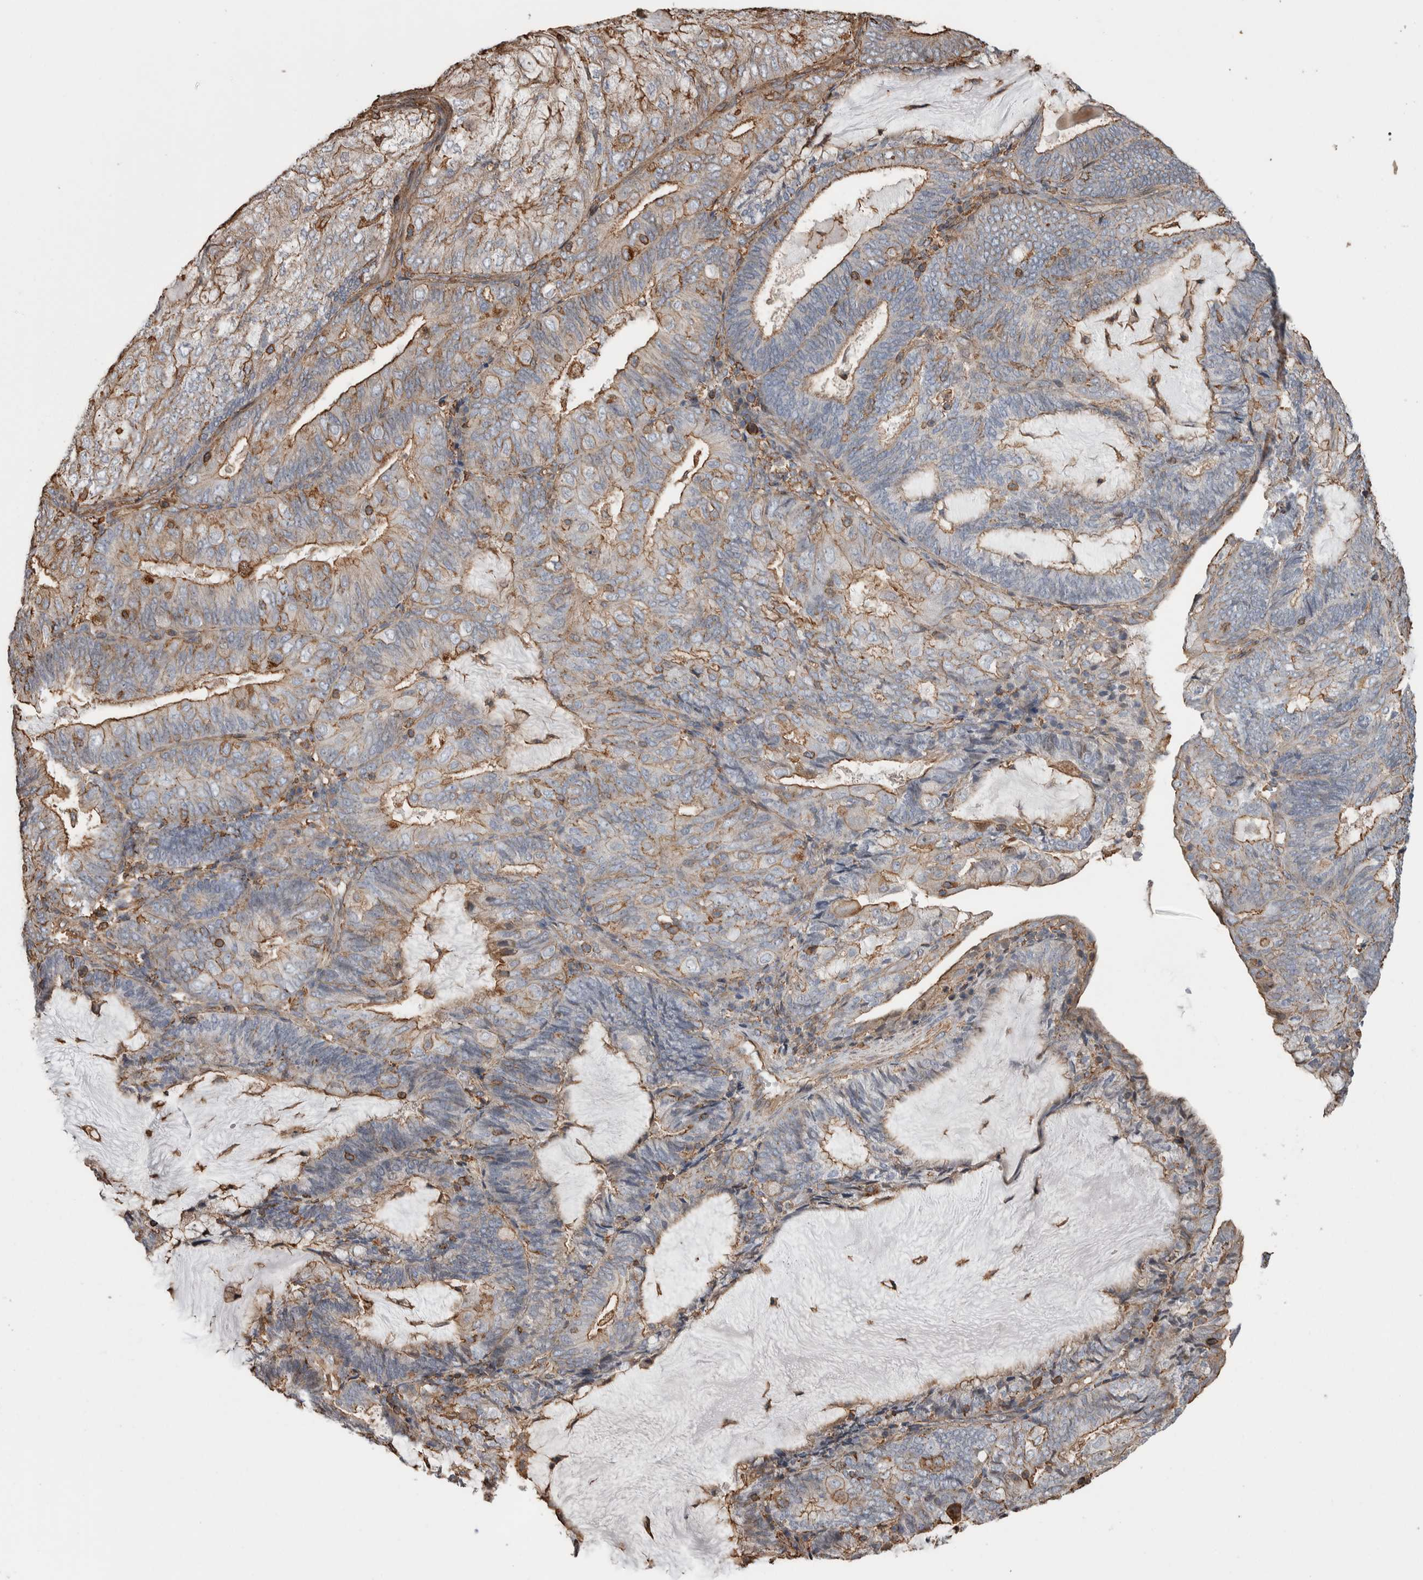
{"staining": {"intensity": "moderate", "quantity": "25%-75%", "location": "cytoplasmic/membranous"}, "tissue": "endometrial cancer", "cell_type": "Tumor cells", "image_type": "cancer", "snomed": [{"axis": "morphology", "description": "Adenocarcinoma, NOS"}, {"axis": "topography", "description": "Endometrium"}], "caption": "The photomicrograph exhibits immunohistochemical staining of adenocarcinoma (endometrial). There is moderate cytoplasmic/membranous positivity is identified in about 25%-75% of tumor cells. The staining is performed using DAB brown chromogen to label protein expression. The nuclei are counter-stained blue using hematoxylin.", "gene": "ENPP2", "patient": {"sex": "female", "age": 81}}